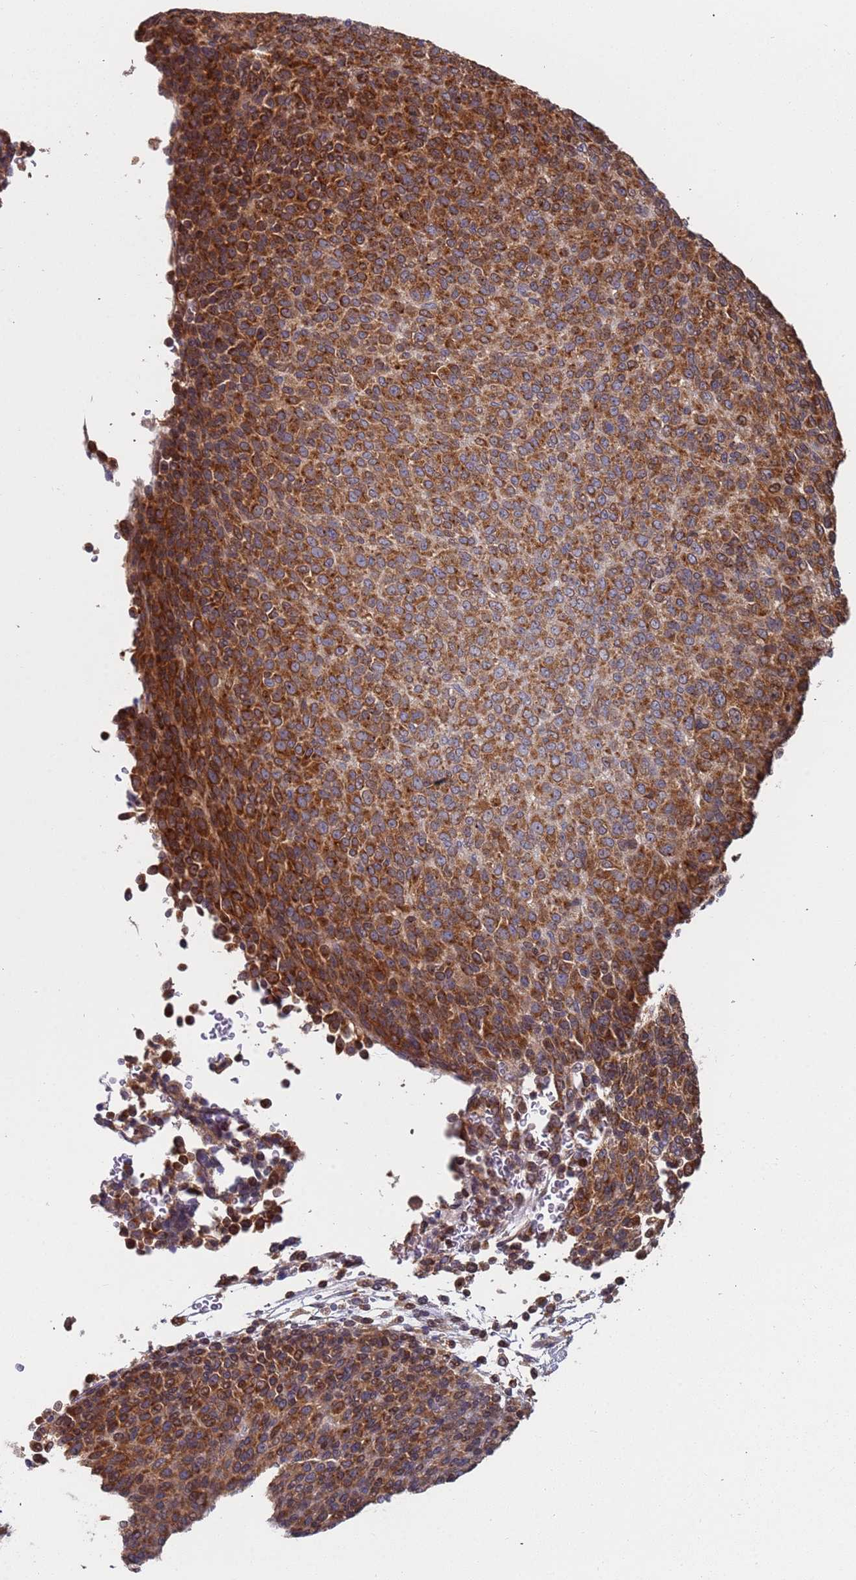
{"staining": {"intensity": "strong", "quantity": "25%-75%", "location": "cytoplasmic/membranous"}, "tissue": "melanoma", "cell_type": "Tumor cells", "image_type": "cancer", "snomed": [{"axis": "morphology", "description": "Malignant melanoma, Metastatic site"}, {"axis": "topography", "description": "Brain"}], "caption": "Human melanoma stained with a protein marker exhibits strong staining in tumor cells.", "gene": "OR5A2", "patient": {"sex": "female", "age": 56}}